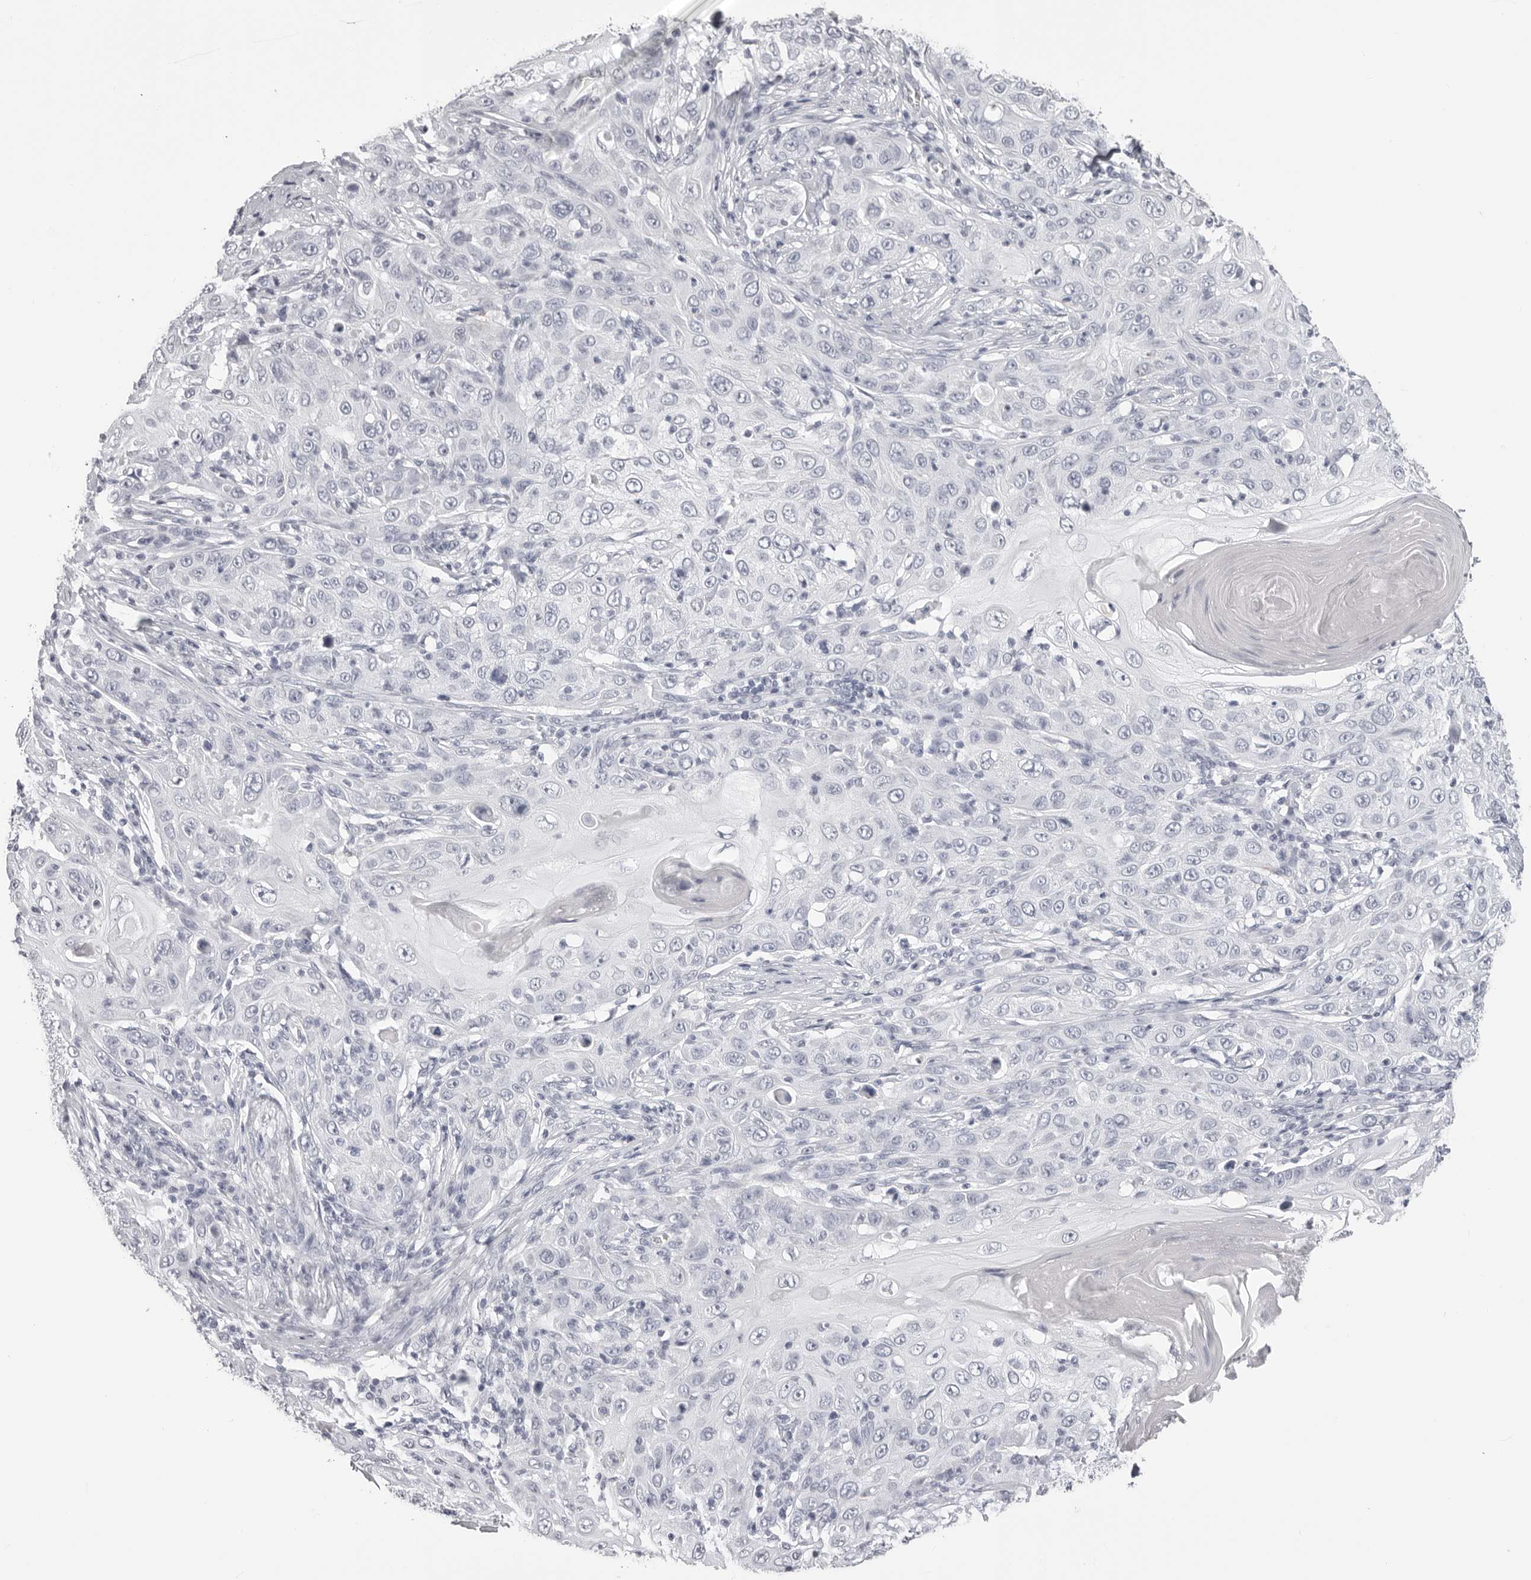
{"staining": {"intensity": "negative", "quantity": "none", "location": "none"}, "tissue": "skin cancer", "cell_type": "Tumor cells", "image_type": "cancer", "snomed": [{"axis": "morphology", "description": "Squamous cell carcinoma, NOS"}, {"axis": "topography", "description": "Skin"}], "caption": "Histopathology image shows no significant protein positivity in tumor cells of skin squamous cell carcinoma.", "gene": "CST1", "patient": {"sex": "female", "age": 88}}